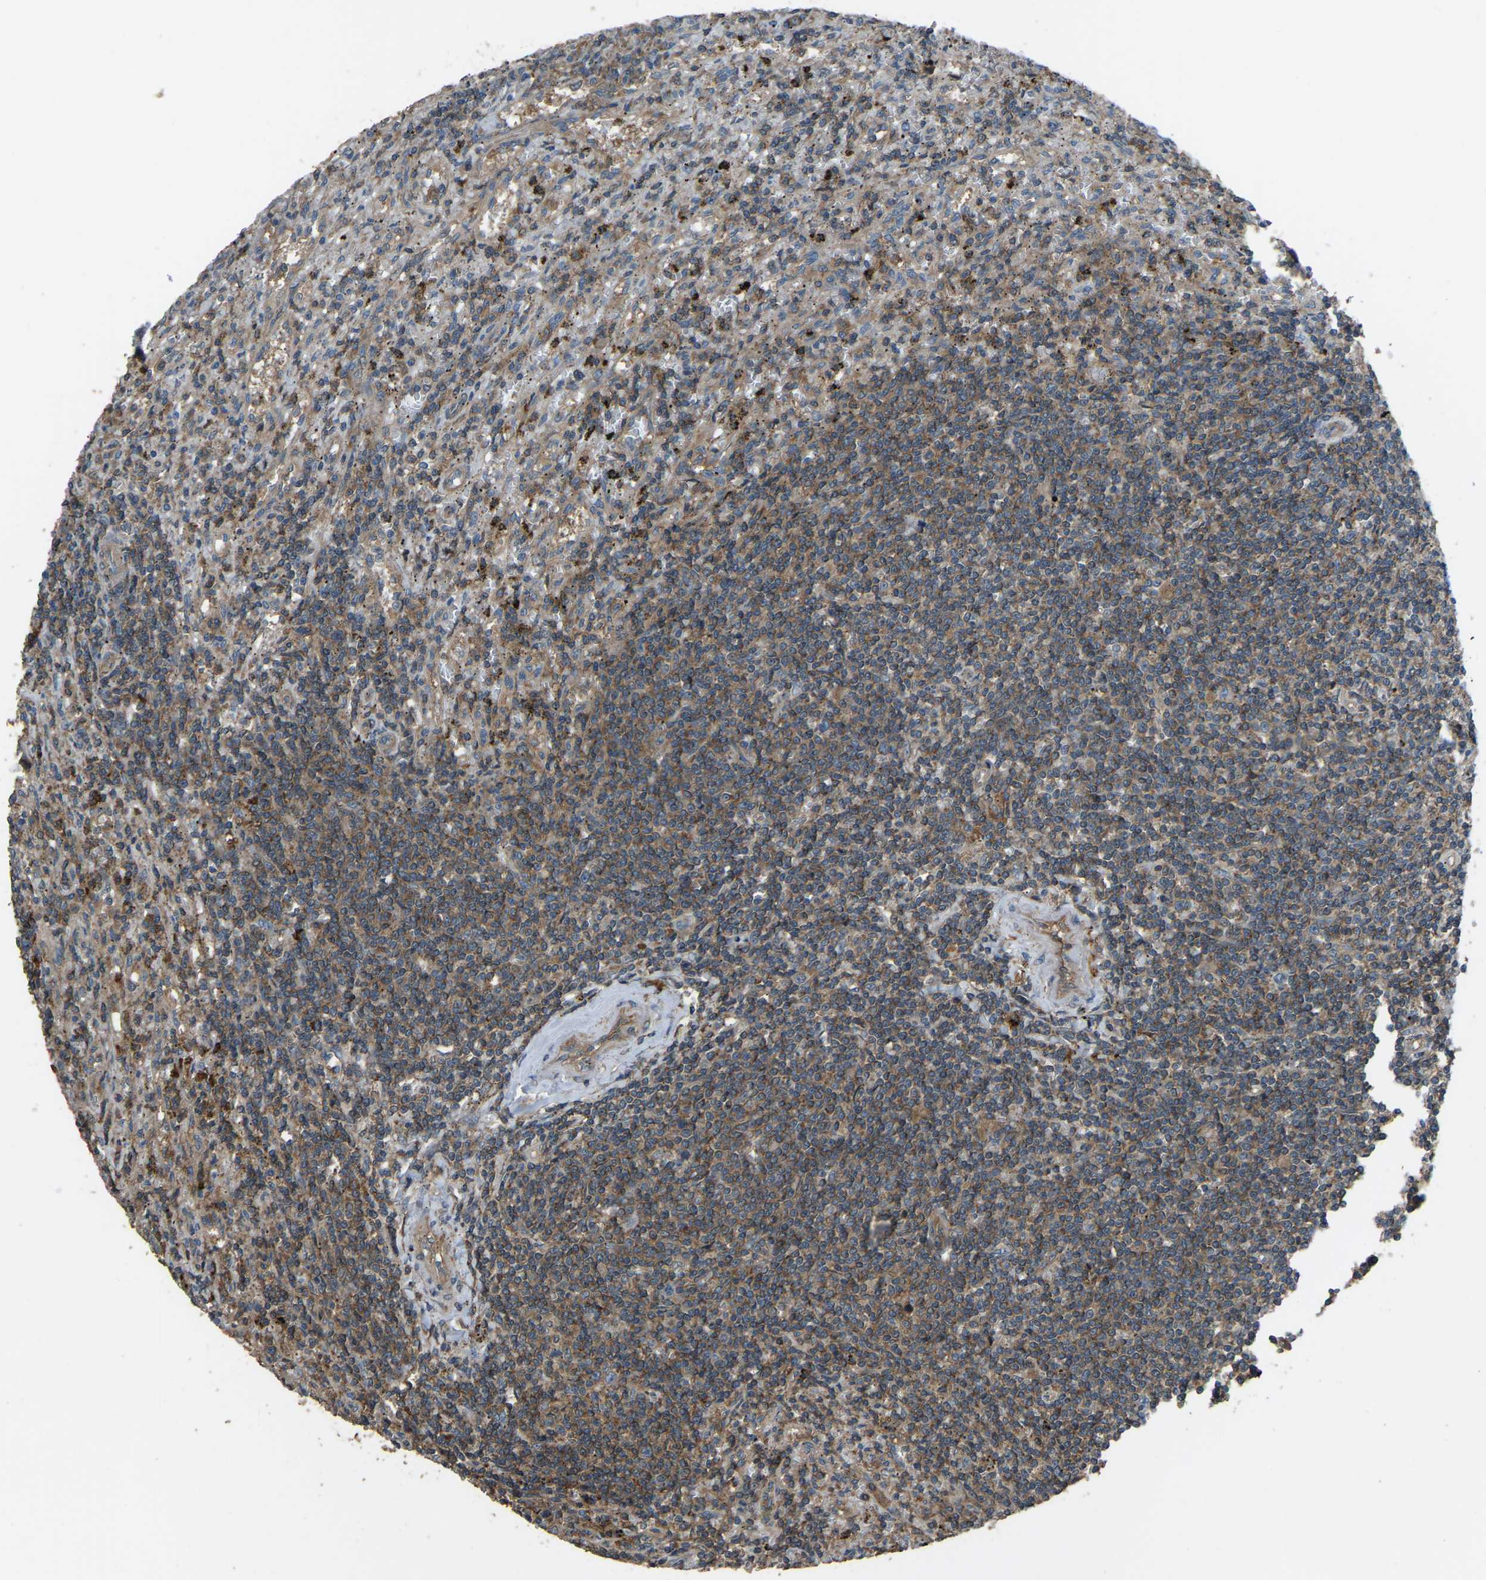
{"staining": {"intensity": "weak", "quantity": "25%-75%", "location": "cytoplasmic/membranous"}, "tissue": "lymphoma", "cell_type": "Tumor cells", "image_type": "cancer", "snomed": [{"axis": "morphology", "description": "Malignant lymphoma, non-Hodgkin's type, Low grade"}, {"axis": "topography", "description": "Spleen"}], "caption": "A histopathology image showing weak cytoplasmic/membranous expression in about 25%-75% of tumor cells in low-grade malignant lymphoma, non-Hodgkin's type, as visualized by brown immunohistochemical staining.", "gene": "SLC4A2", "patient": {"sex": "male", "age": 76}}